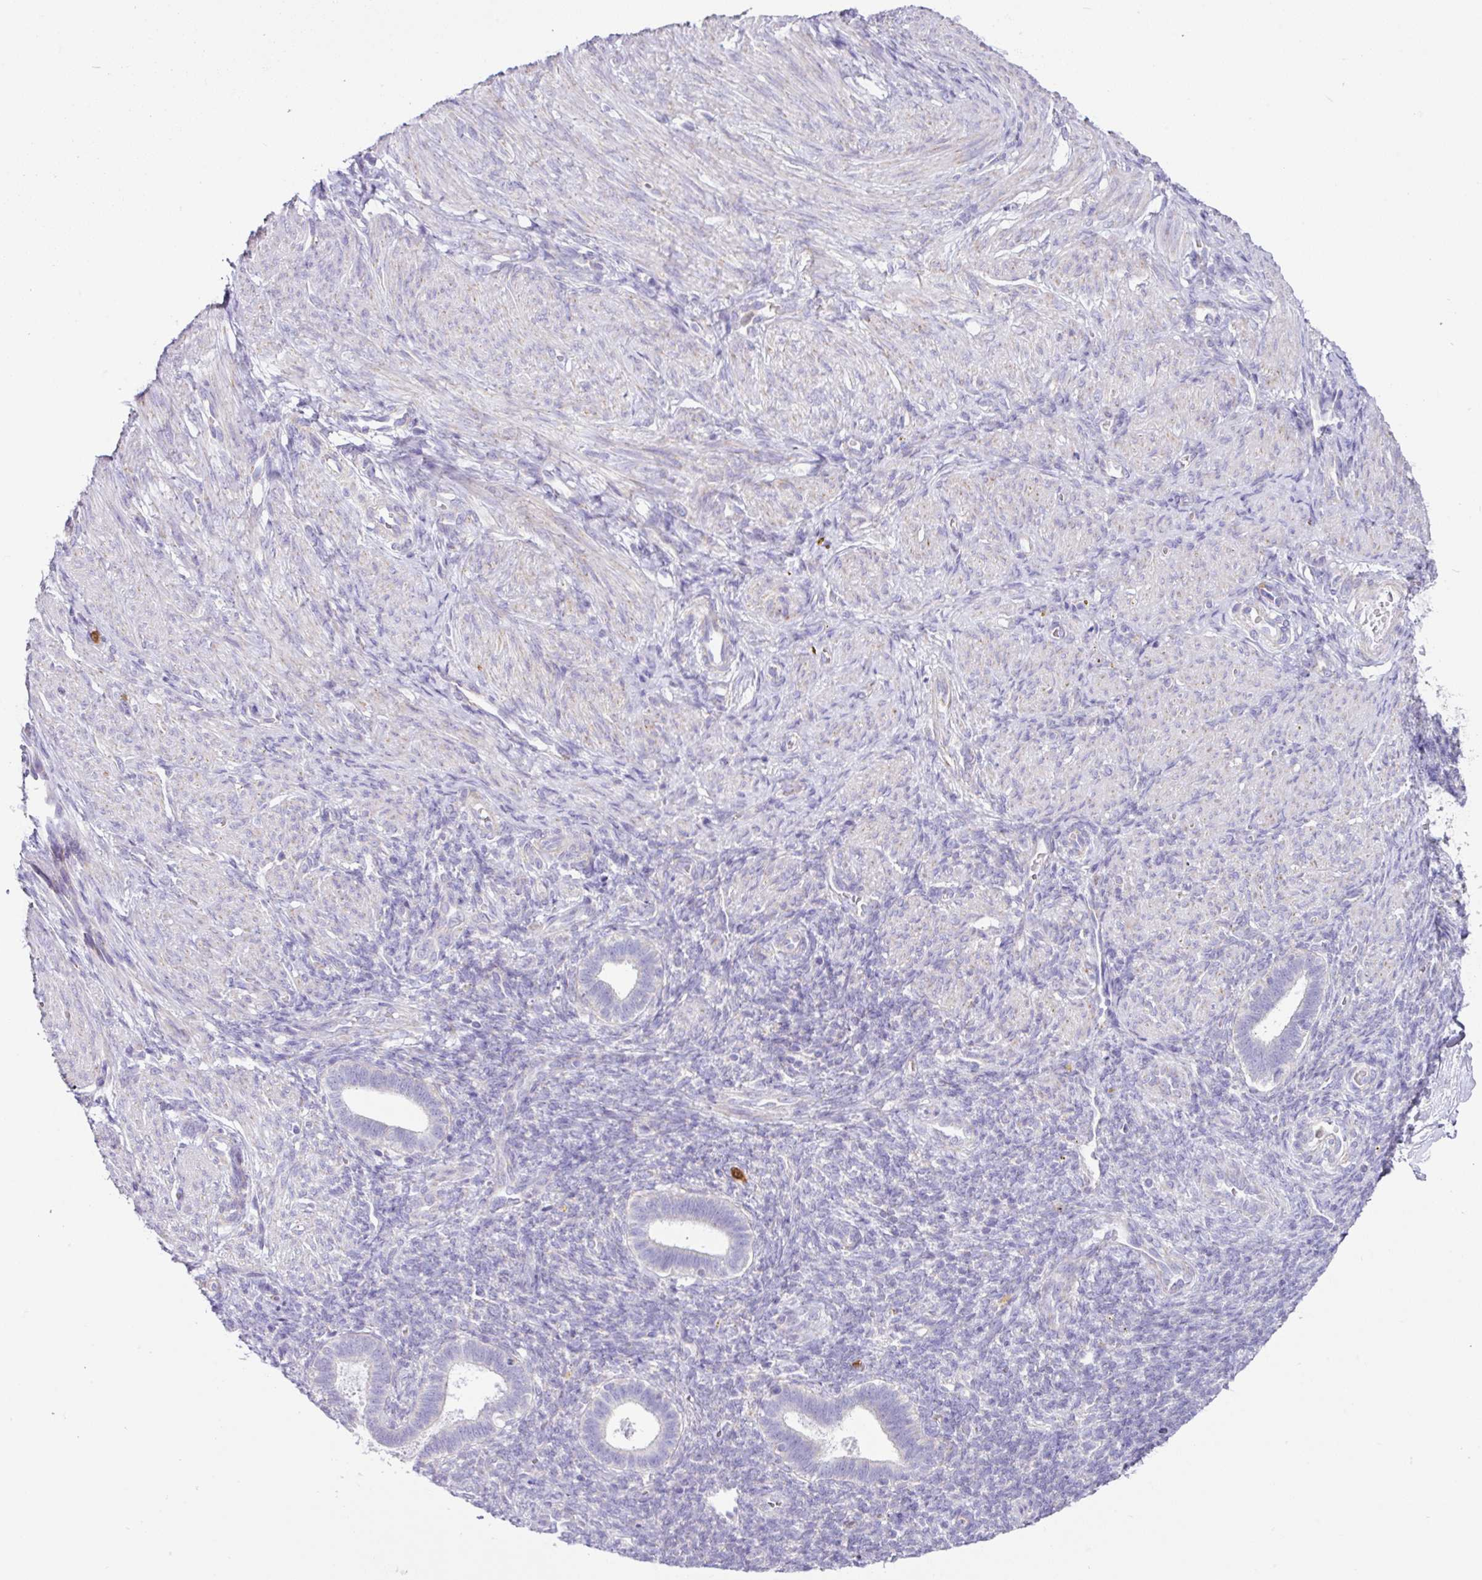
{"staining": {"intensity": "negative", "quantity": "none", "location": "none"}, "tissue": "endometrium", "cell_type": "Cells in endometrial stroma", "image_type": "normal", "snomed": [{"axis": "morphology", "description": "Normal tissue, NOS"}, {"axis": "topography", "description": "Endometrium"}], "caption": "Immunohistochemistry image of unremarkable human endometrium stained for a protein (brown), which exhibits no expression in cells in endometrial stroma. Nuclei are stained in blue.", "gene": "SH2D3C", "patient": {"sex": "female", "age": 34}}